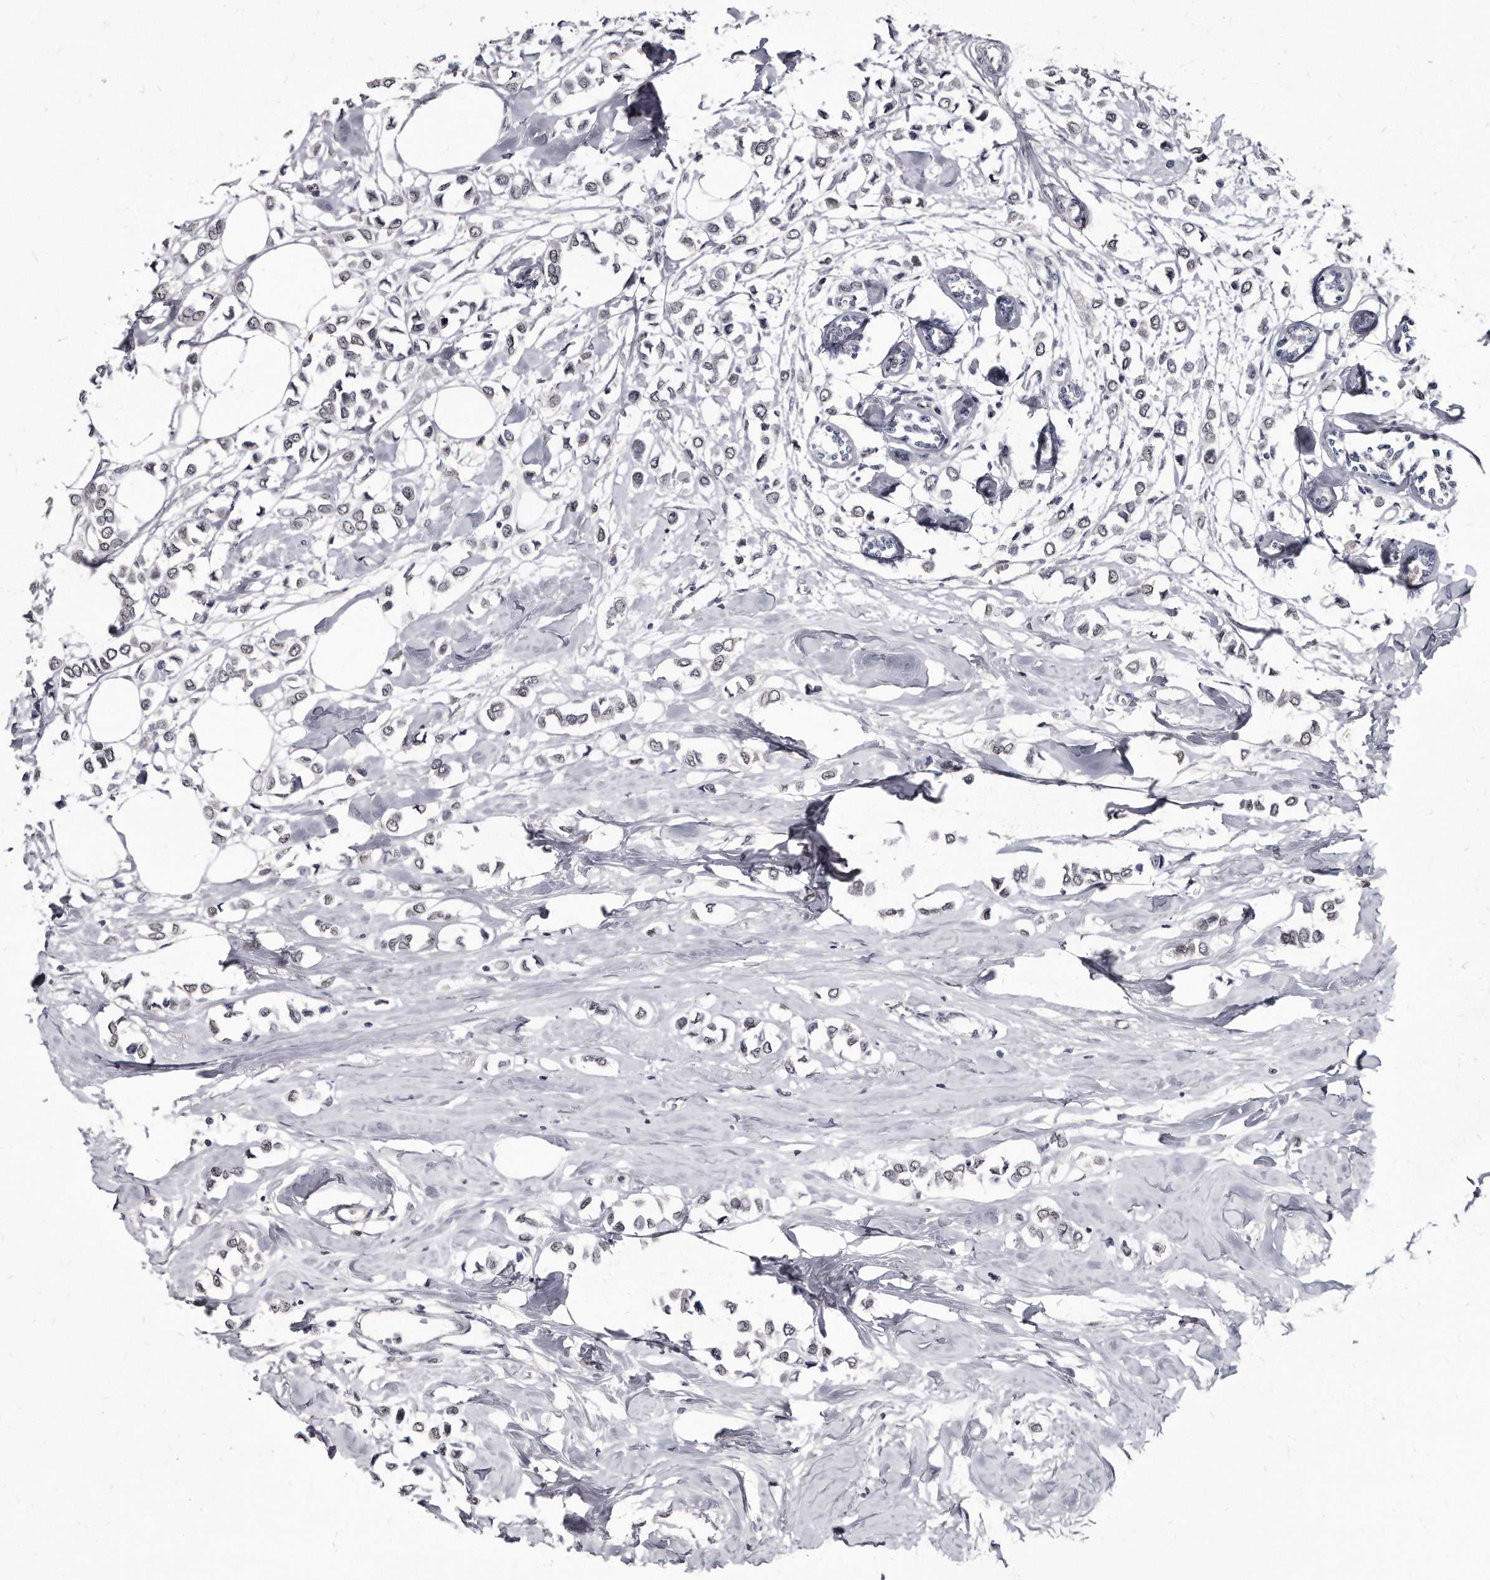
{"staining": {"intensity": "negative", "quantity": "none", "location": "none"}, "tissue": "breast cancer", "cell_type": "Tumor cells", "image_type": "cancer", "snomed": [{"axis": "morphology", "description": "Lobular carcinoma"}, {"axis": "topography", "description": "Breast"}], "caption": "Immunohistochemistry (IHC) photomicrograph of neoplastic tissue: human breast lobular carcinoma stained with DAB (3,3'-diaminobenzidine) shows no significant protein positivity in tumor cells.", "gene": "KLHDC3", "patient": {"sex": "female", "age": 51}}